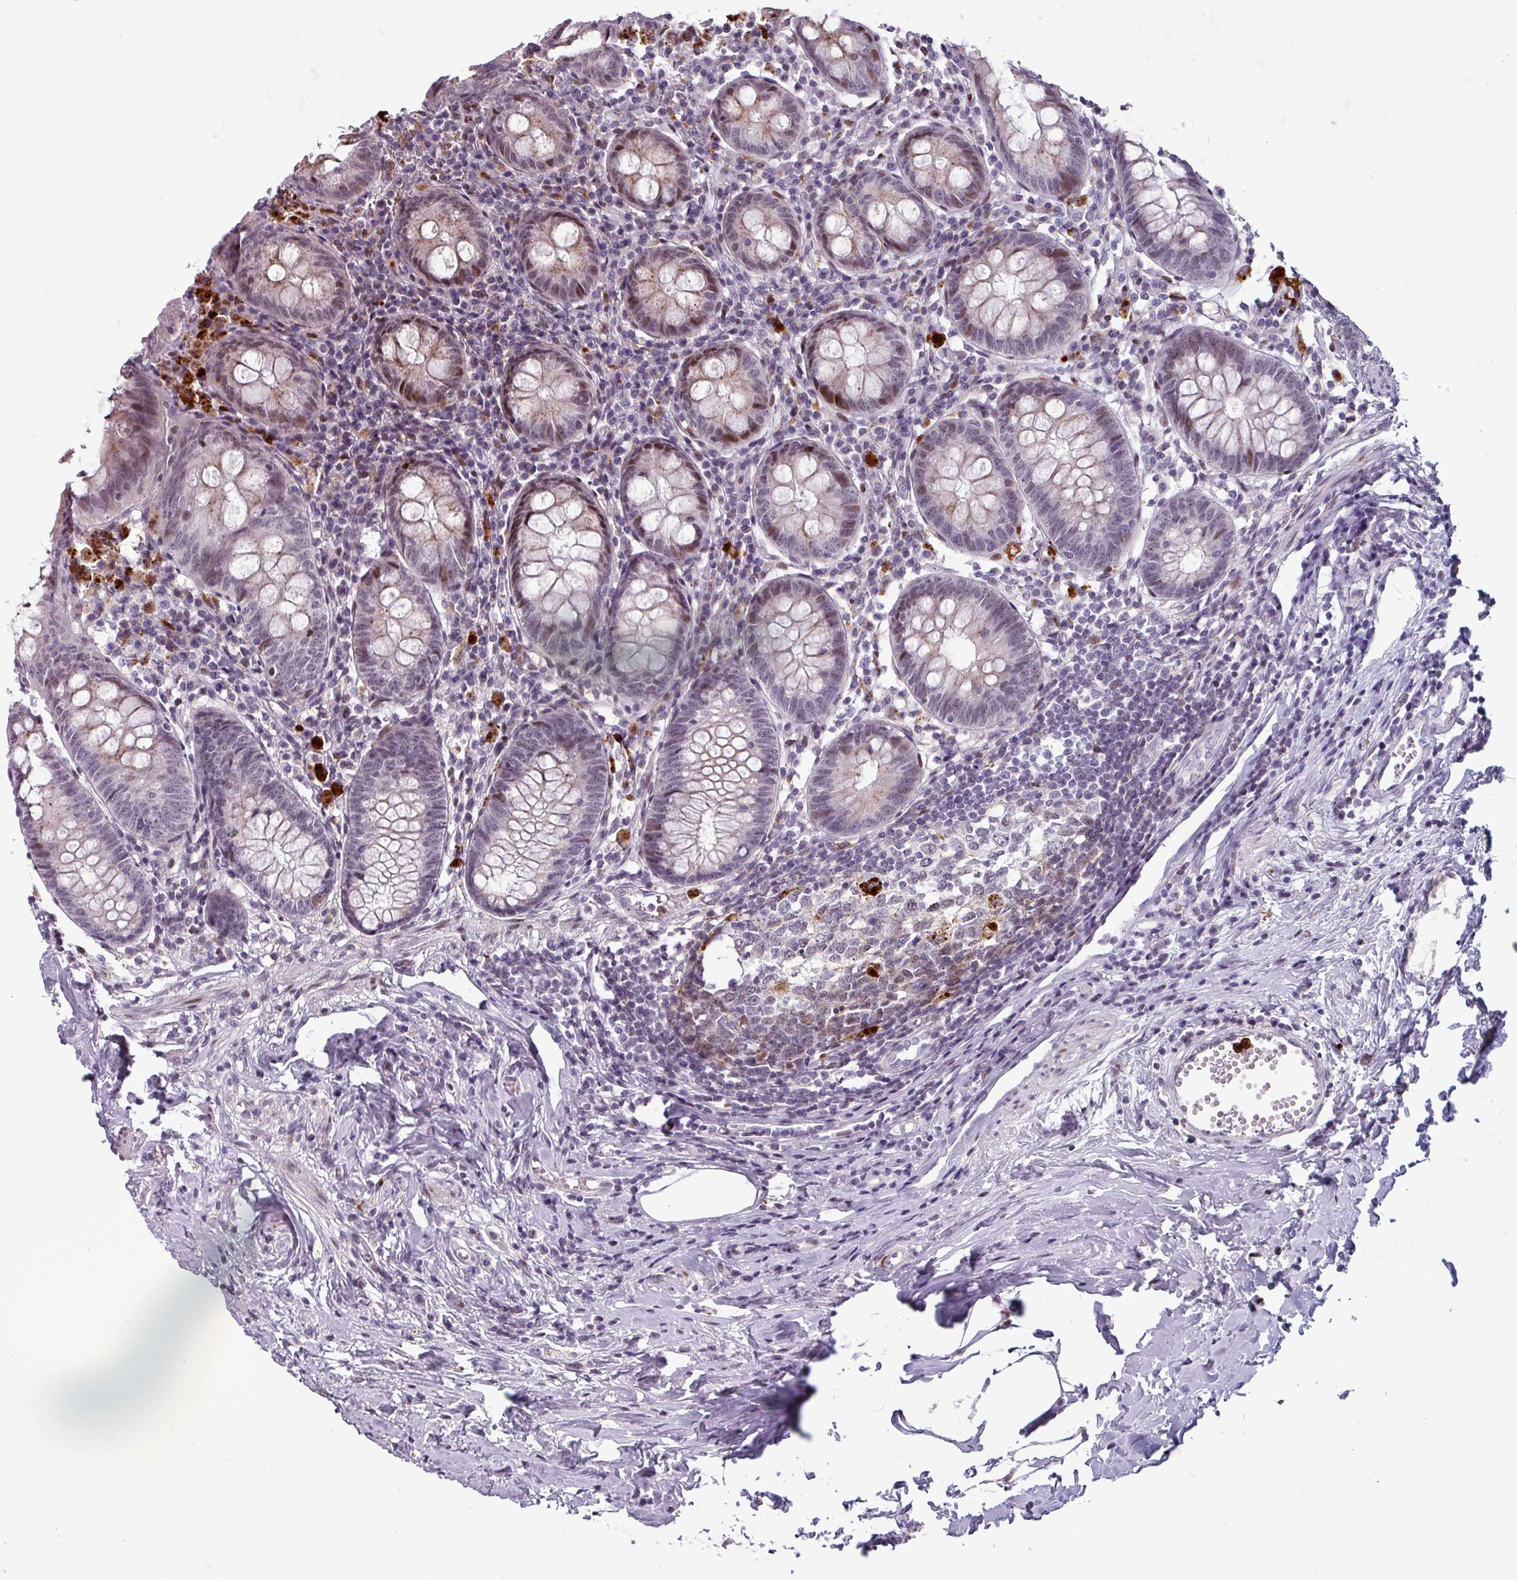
{"staining": {"intensity": "moderate", "quantity": "<25%", "location": "nuclear"}, "tissue": "appendix", "cell_type": "Glandular cells", "image_type": "normal", "snomed": [{"axis": "morphology", "description": "Normal tissue, NOS"}, {"axis": "topography", "description": "Appendix"}], "caption": "Glandular cells display low levels of moderate nuclear expression in about <25% of cells in normal appendix.", "gene": "TMEFF1", "patient": {"sex": "female", "age": 54}}